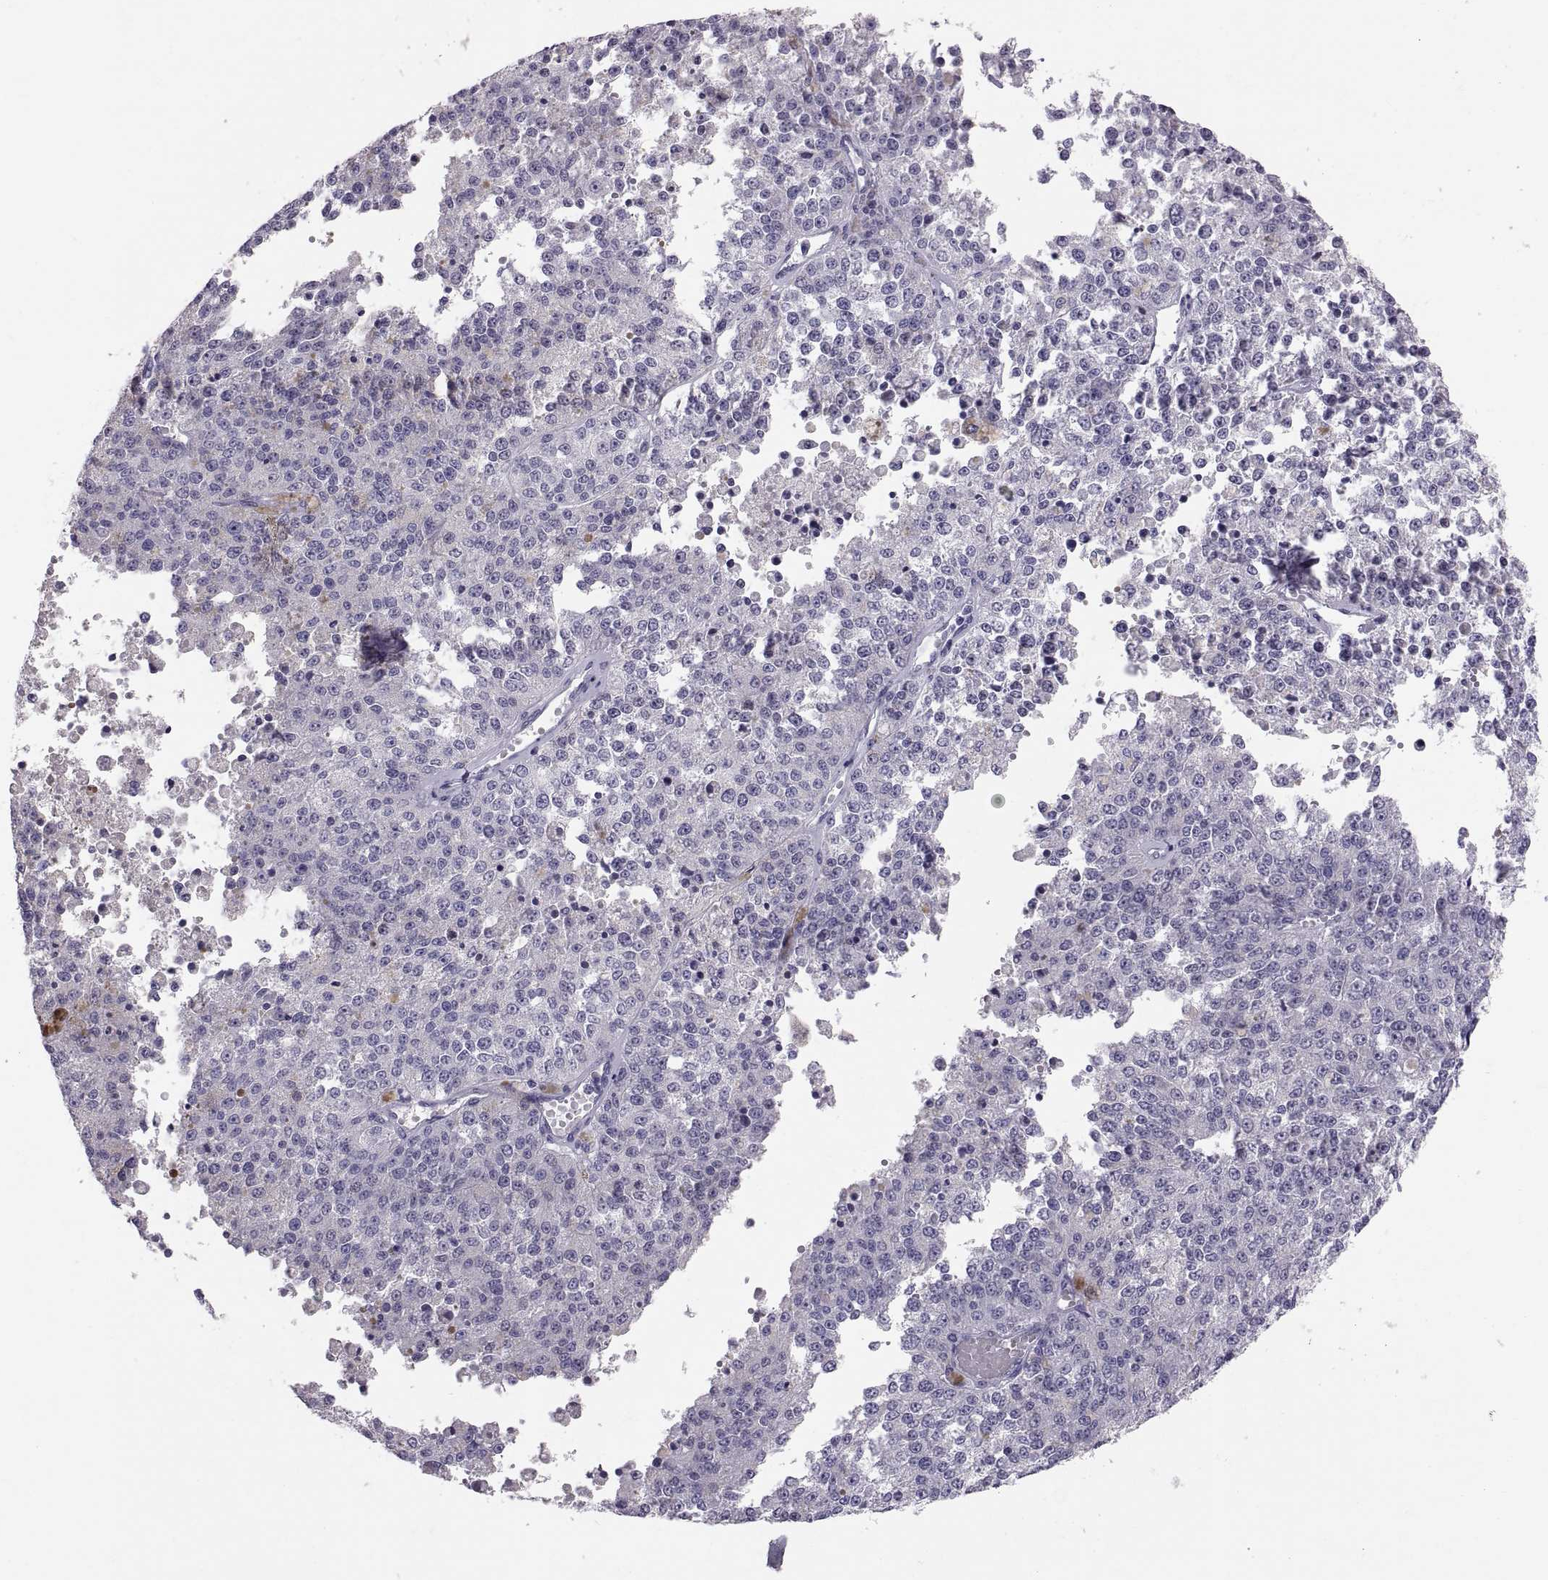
{"staining": {"intensity": "negative", "quantity": "none", "location": "none"}, "tissue": "melanoma", "cell_type": "Tumor cells", "image_type": "cancer", "snomed": [{"axis": "morphology", "description": "Malignant melanoma, Metastatic site"}, {"axis": "topography", "description": "Lymph node"}], "caption": "Protein analysis of malignant melanoma (metastatic site) demonstrates no significant positivity in tumor cells. (Immunohistochemistry, brightfield microscopy, high magnification).", "gene": "PTN", "patient": {"sex": "female", "age": 64}}